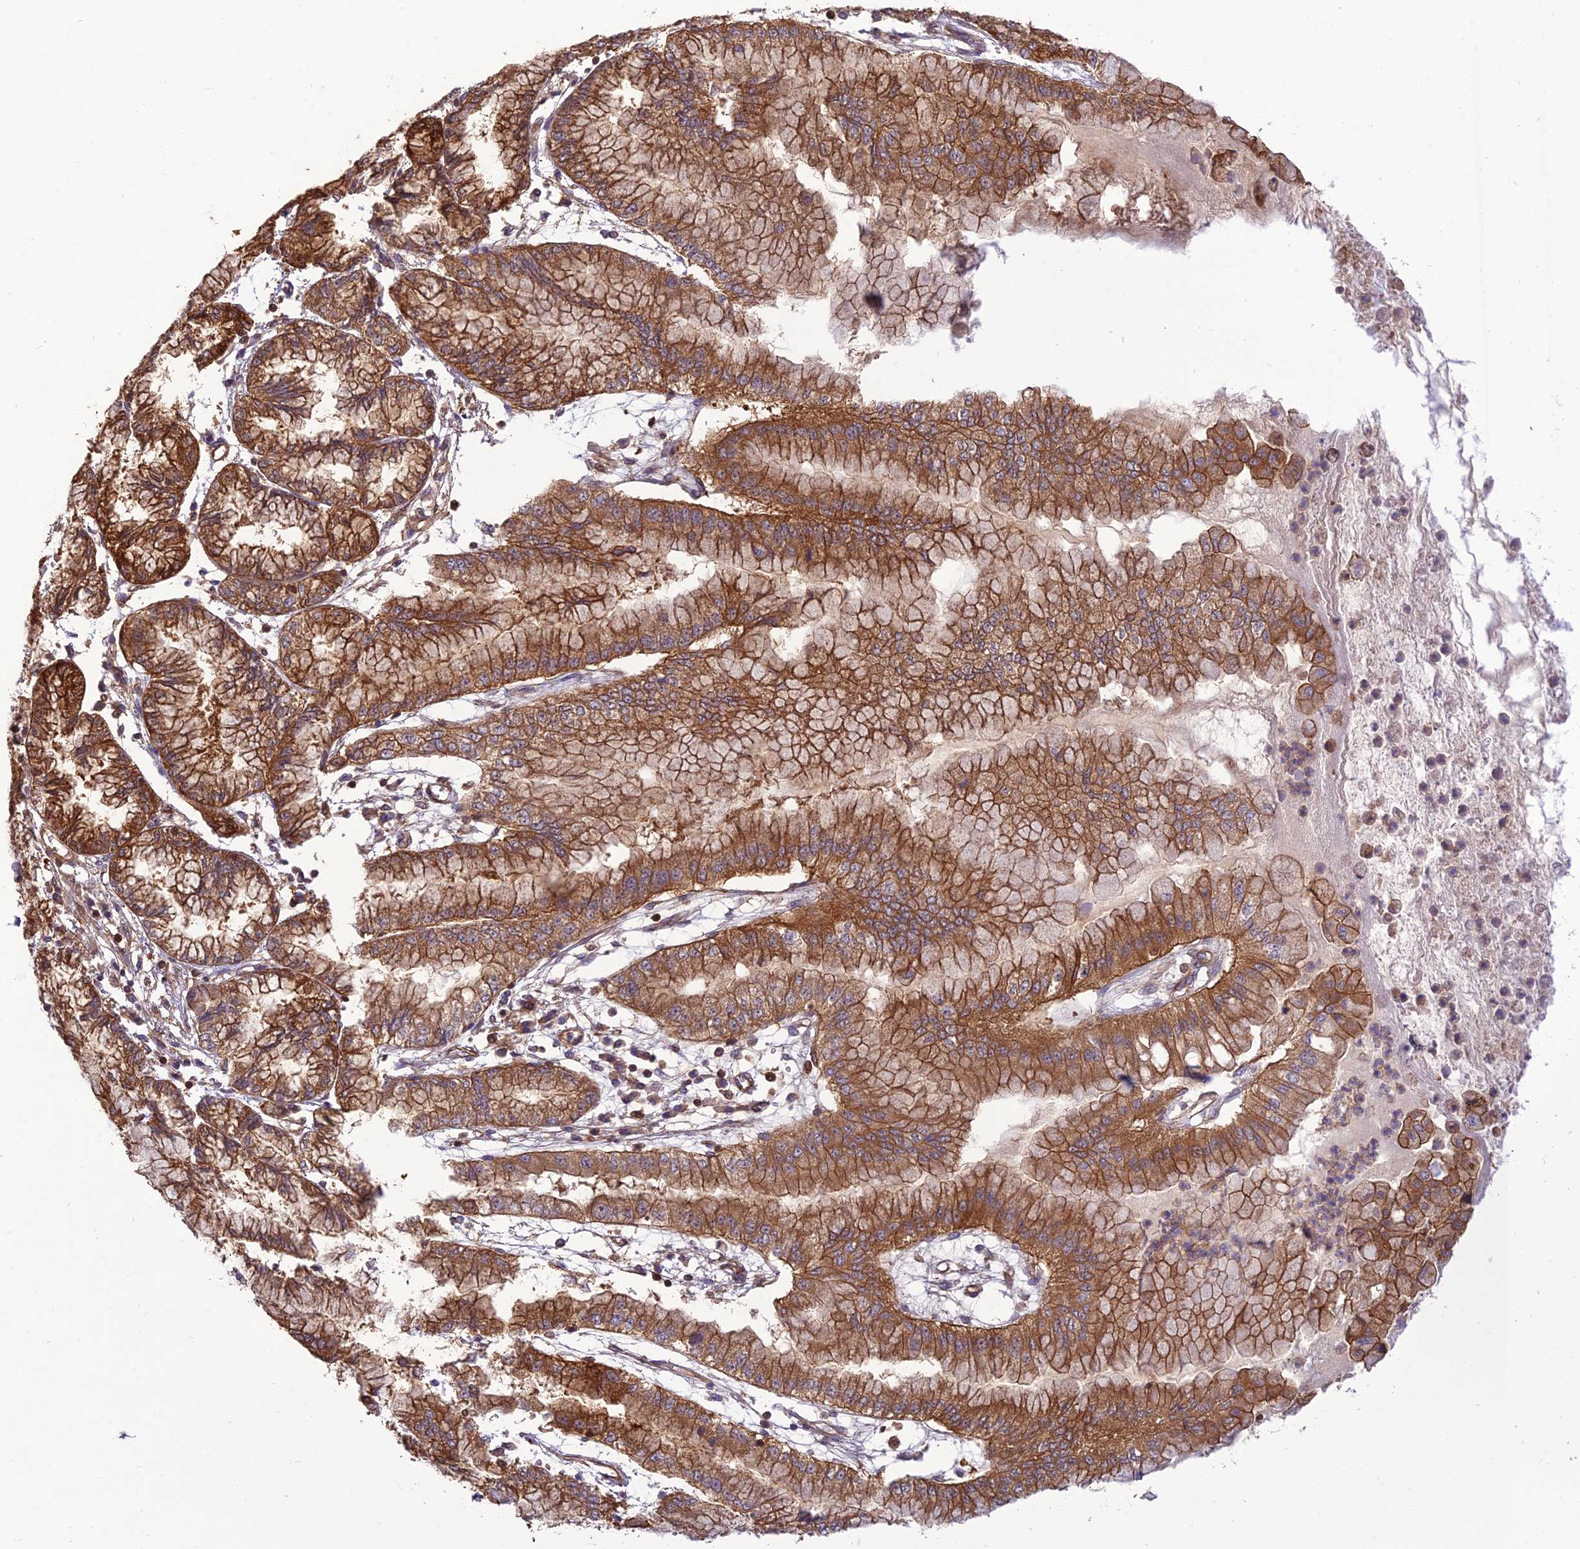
{"staining": {"intensity": "moderate", "quantity": ">75%", "location": "cytoplasmic/membranous"}, "tissue": "pancreatic cancer", "cell_type": "Tumor cells", "image_type": "cancer", "snomed": [{"axis": "morphology", "description": "Adenocarcinoma, NOS"}, {"axis": "topography", "description": "Pancreas"}], "caption": "Adenocarcinoma (pancreatic) was stained to show a protein in brown. There is medium levels of moderate cytoplasmic/membranous staining in approximately >75% of tumor cells. (IHC, brightfield microscopy, high magnification).", "gene": "HPSE2", "patient": {"sex": "male", "age": 73}}